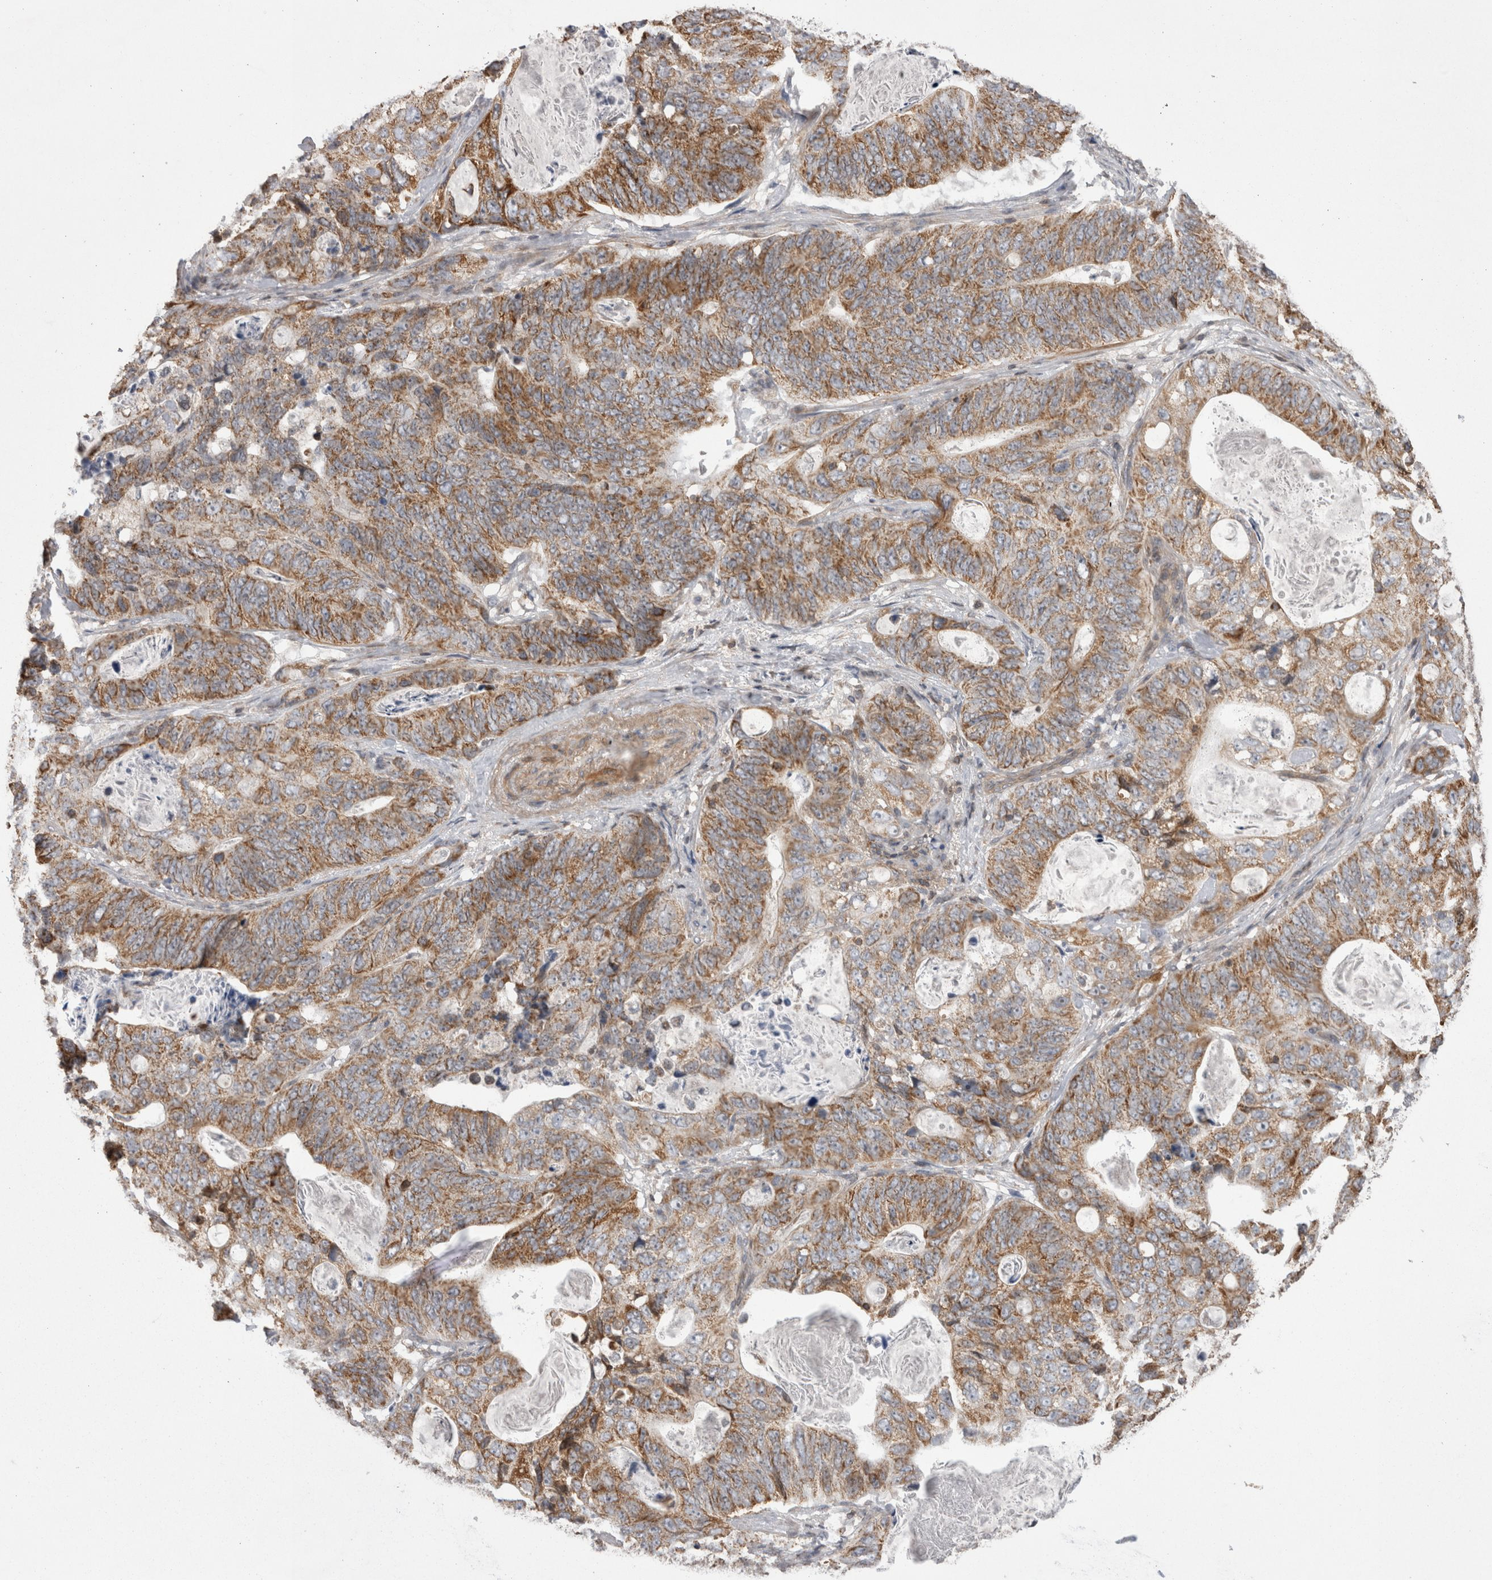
{"staining": {"intensity": "moderate", "quantity": ">75%", "location": "cytoplasmic/membranous"}, "tissue": "stomach cancer", "cell_type": "Tumor cells", "image_type": "cancer", "snomed": [{"axis": "morphology", "description": "Normal tissue, NOS"}, {"axis": "morphology", "description": "Adenocarcinoma, NOS"}, {"axis": "topography", "description": "Stomach"}], "caption": "Adenocarcinoma (stomach) stained with immunohistochemistry (IHC) demonstrates moderate cytoplasmic/membranous expression in about >75% of tumor cells.", "gene": "DARS2", "patient": {"sex": "female", "age": 89}}